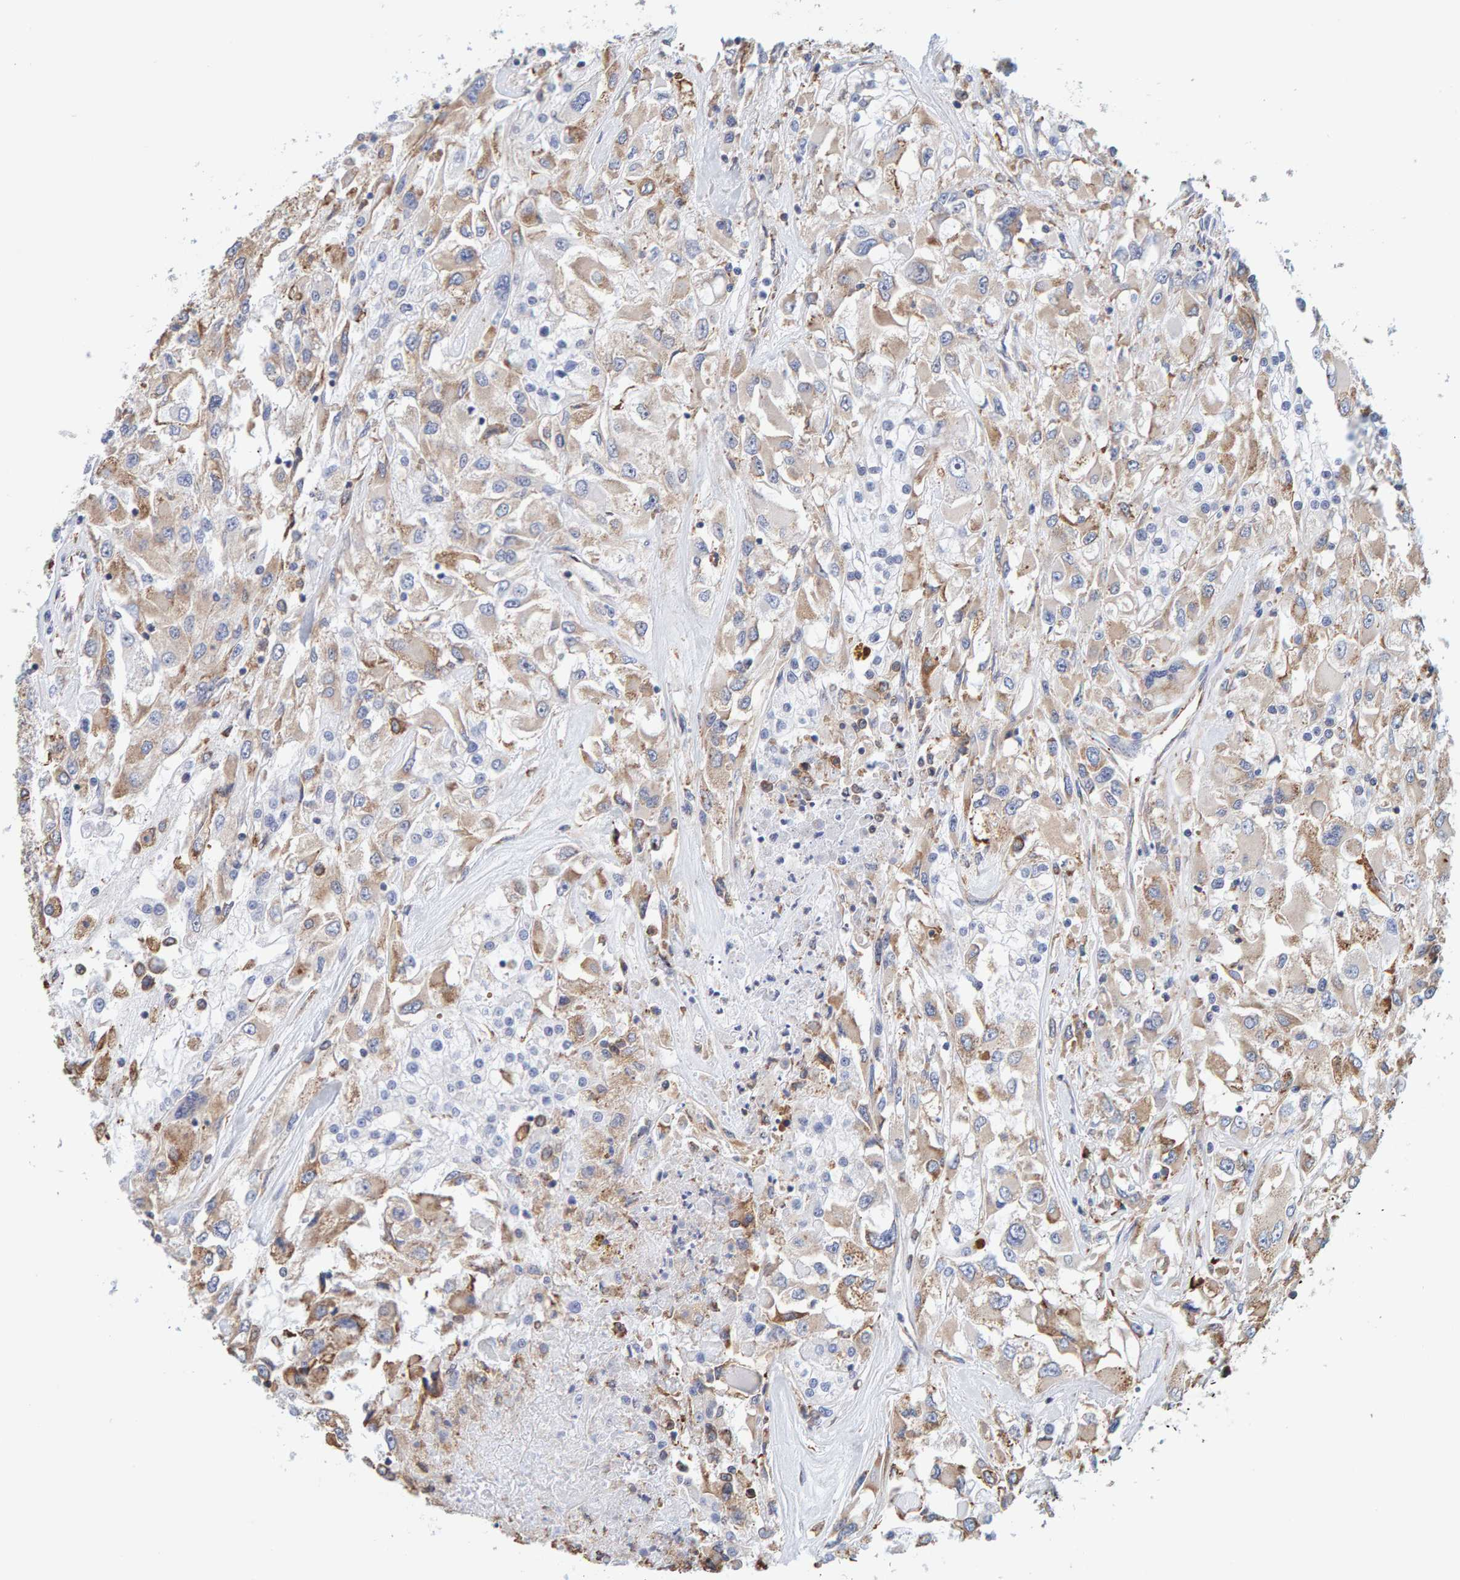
{"staining": {"intensity": "weak", "quantity": "25%-75%", "location": "cytoplasmic/membranous"}, "tissue": "renal cancer", "cell_type": "Tumor cells", "image_type": "cancer", "snomed": [{"axis": "morphology", "description": "Adenocarcinoma, NOS"}, {"axis": "topography", "description": "Kidney"}], "caption": "The immunohistochemical stain shows weak cytoplasmic/membranous expression in tumor cells of adenocarcinoma (renal) tissue.", "gene": "SGPL1", "patient": {"sex": "female", "age": 52}}